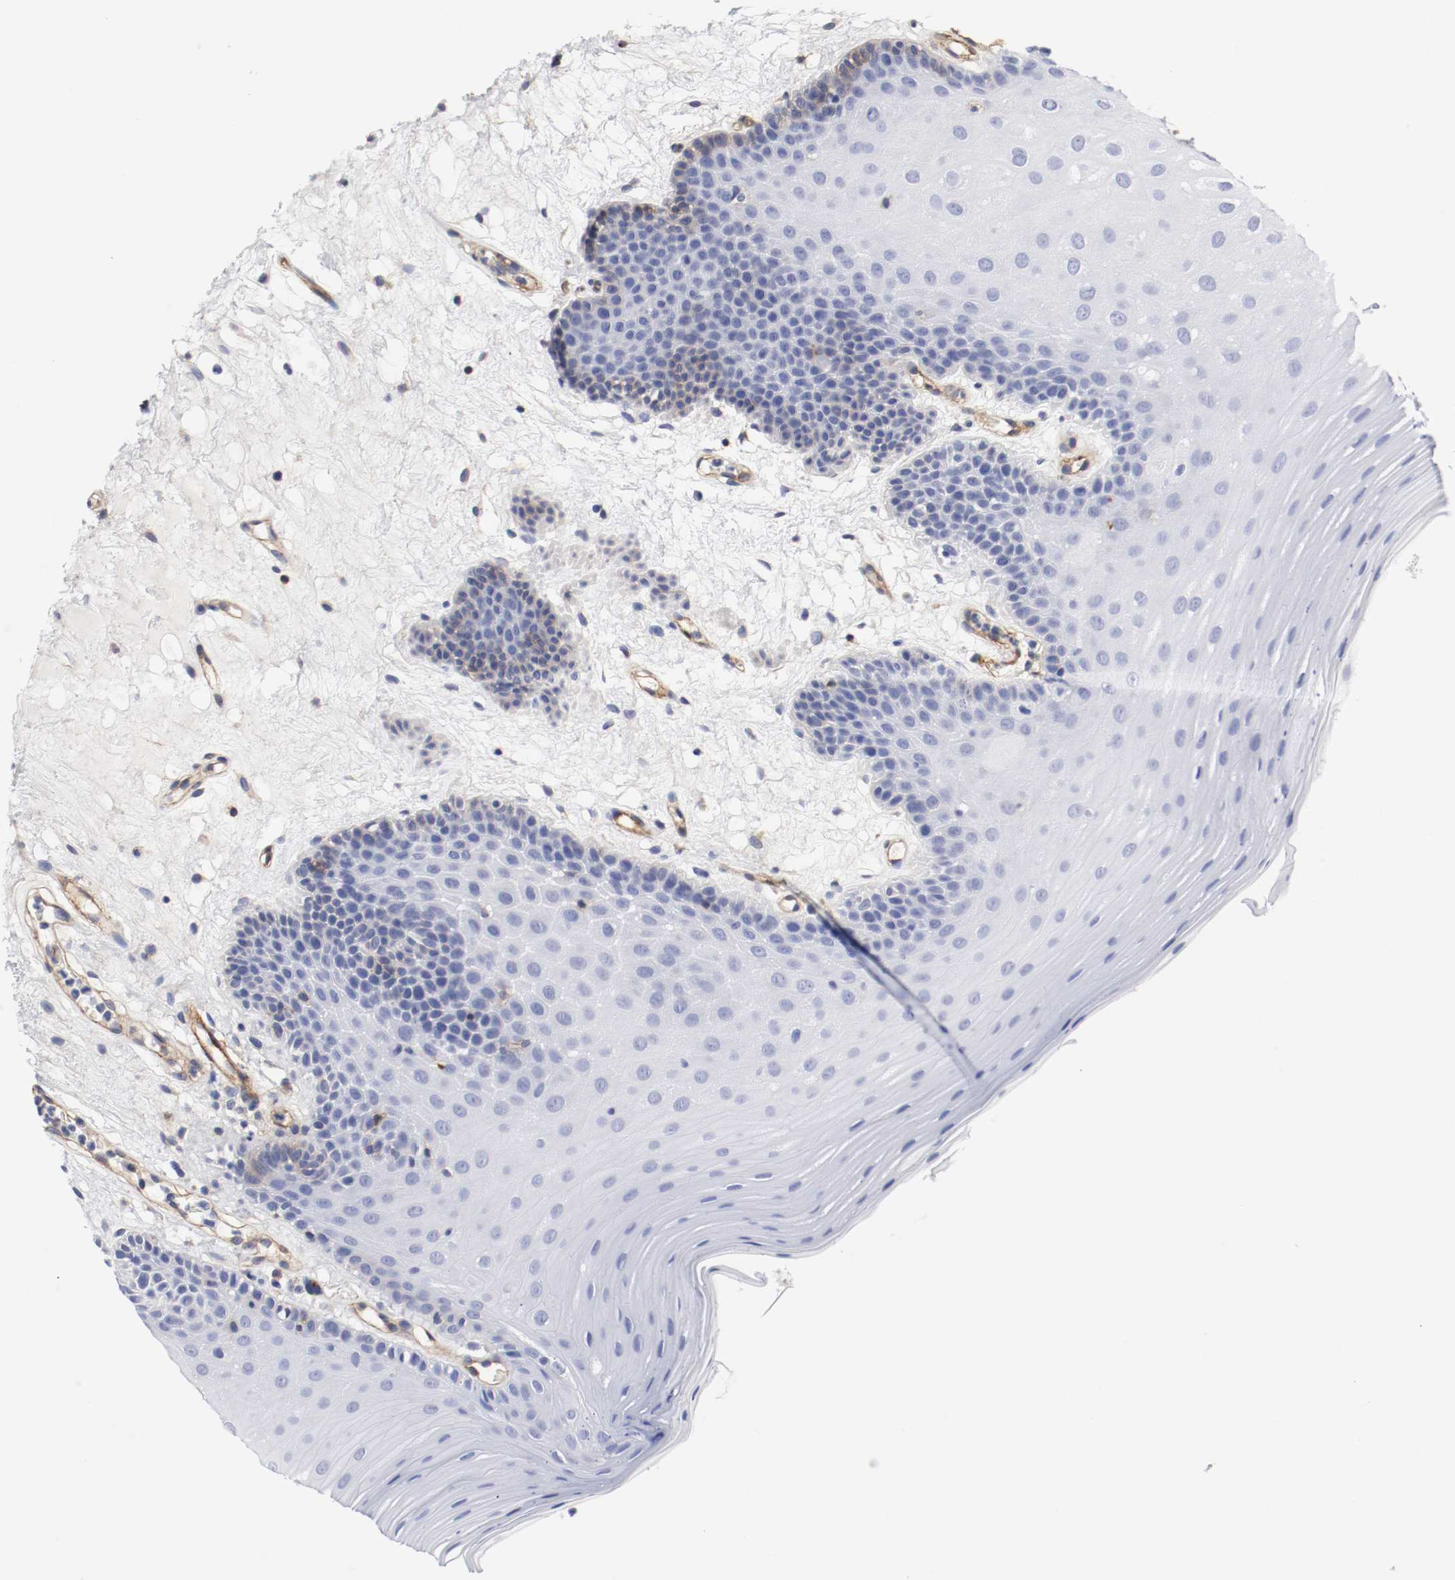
{"staining": {"intensity": "moderate", "quantity": "<25%", "location": "cytoplasmic/membranous"}, "tissue": "oral mucosa", "cell_type": "Squamous epithelial cells", "image_type": "normal", "snomed": [{"axis": "morphology", "description": "Normal tissue, NOS"}, {"axis": "morphology", "description": "Squamous cell carcinoma, NOS"}, {"axis": "topography", "description": "Skeletal muscle"}, {"axis": "topography", "description": "Oral tissue"}, {"axis": "topography", "description": "Head-Neck"}], "caption": "Protein staining of normal oral mucosa reveals moderate cytoplasmic/membranous staining in about <25% of squamous epithelial cells.", "gene": "IFITM1", "patient": {"sex": "male", "age": 71}}